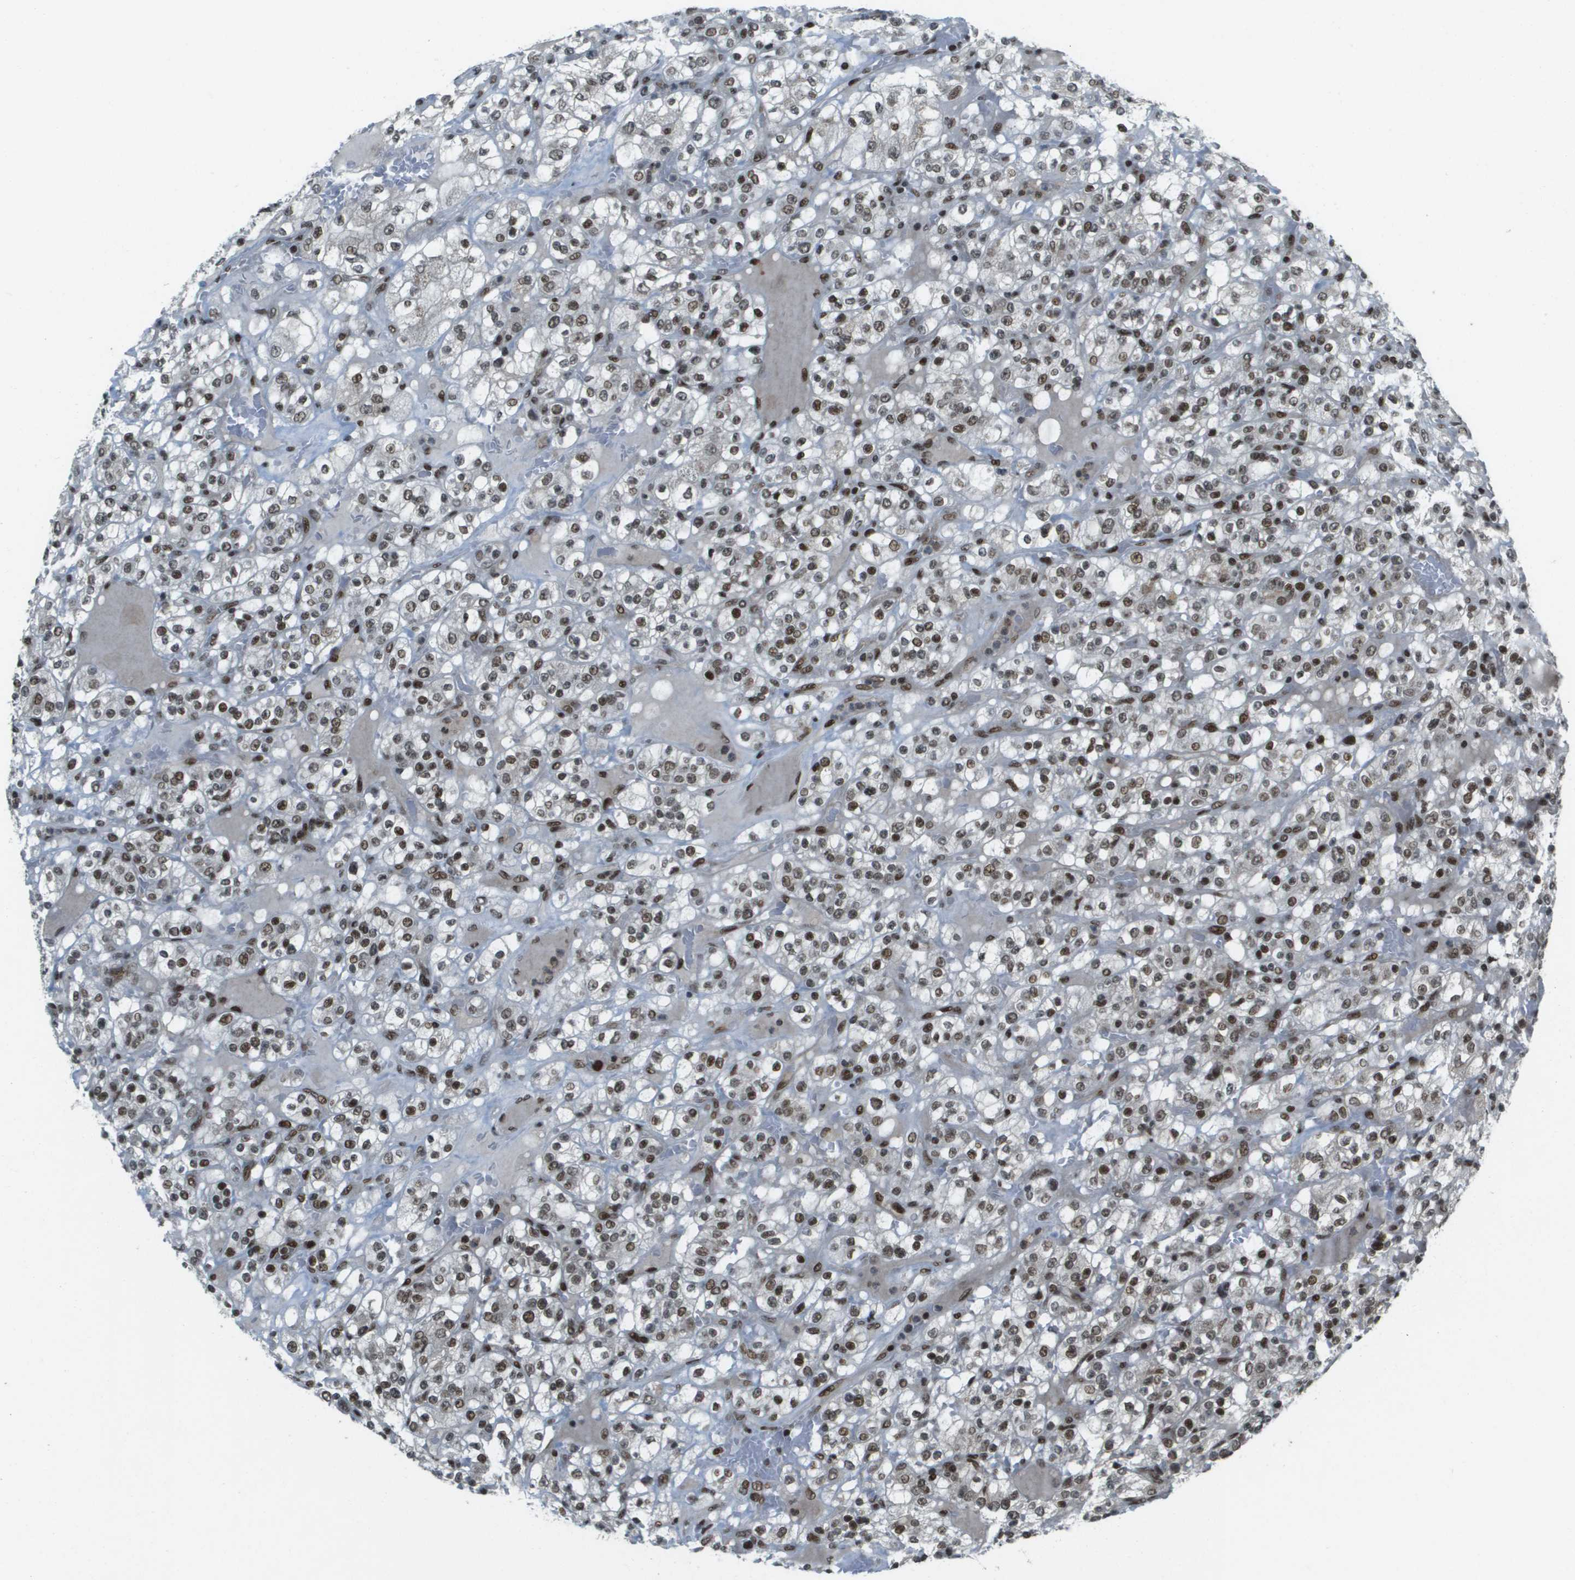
{"staining": {"intensity": "strong", "quantity": ">75%", "location": "nuclear"}, "tissue": "renal cancer", "cell_type": "Tumor cells", "image_type": "cancer", "snomed": [{"axis": "morphology", "description": "Normal tissue, NOS"}, {"axis": "morphology", "description": "Adenocarcinoma, NOS"}, {"axis": "topography", "description": "Kidney"}], "caption": "Immunohistochemistry photomicrograph of neoplastic tissue: human renal cancer stained using immunohistochemistry exhibits high levels of strong protein expression localized specifically in the nuclear of tumor cells, appearing as a nuclear brown color.", "gene": "IRF7", "patient": {"sex": "female", "age": 72}}